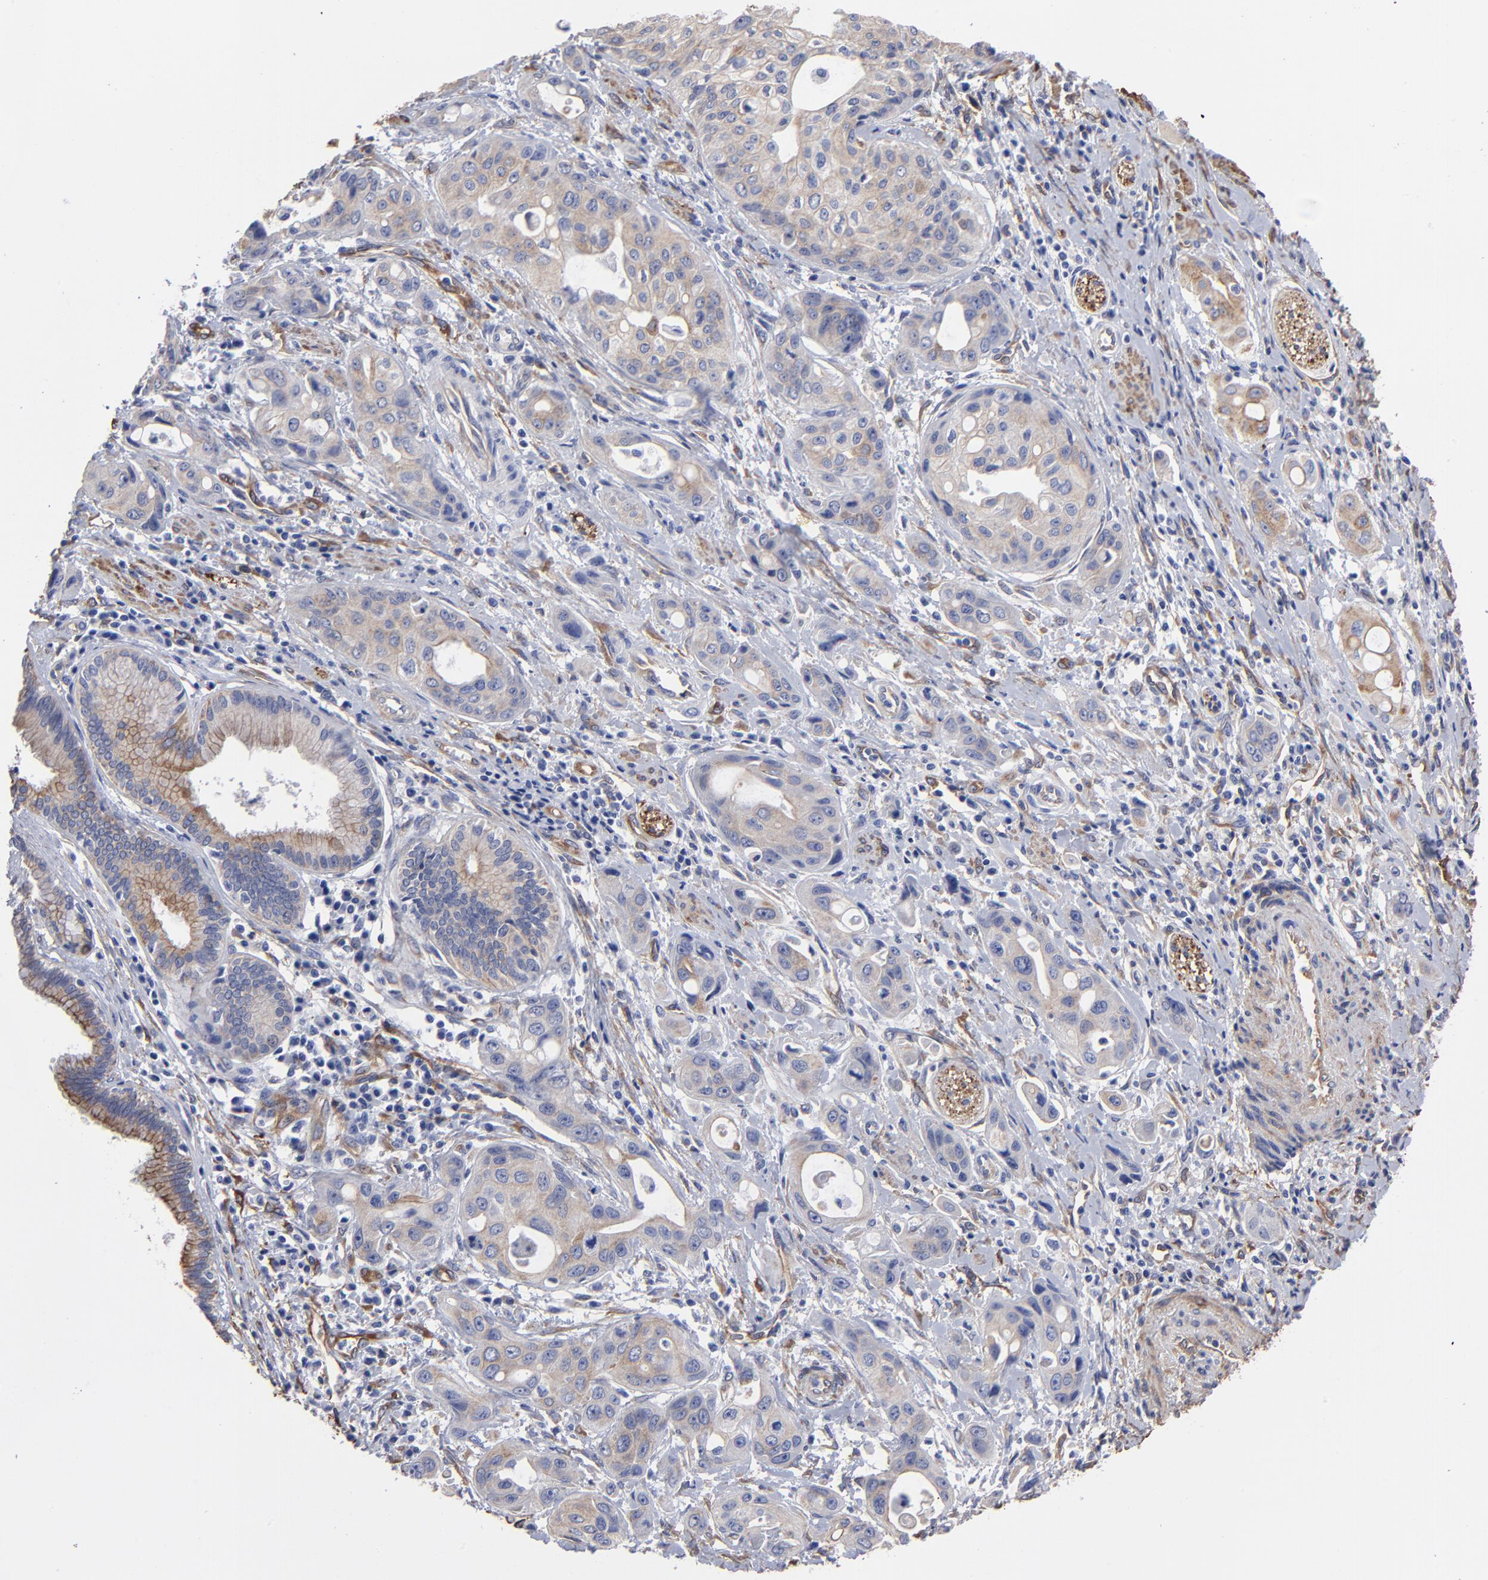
{"staining": {"intensity": "weak", "quantity": "25%-75%", "location": "cytoplasmic/membranous"}, "tissue": "pancreatic cancer", "cell_type": "Tumor cells", "image_type": "cancer", "snomed": [{"axis": "morphology", "description": "Adenocarcinoma, NOS"}, {"axis": "topography", "description": "Pancreas"}], "caption": "Protein analysis of pancreatic cancer (adenocarcinoma) tissue displays weak cytoplasmic/membranous positivity in approximately 25%-75% of tumor cells. (DAB (3,3'-diaminobenzidine) IHC with brightfield microscopy, high magnification).", "gene": "CILP", "patient": {"sex": "female", "age": 60}}